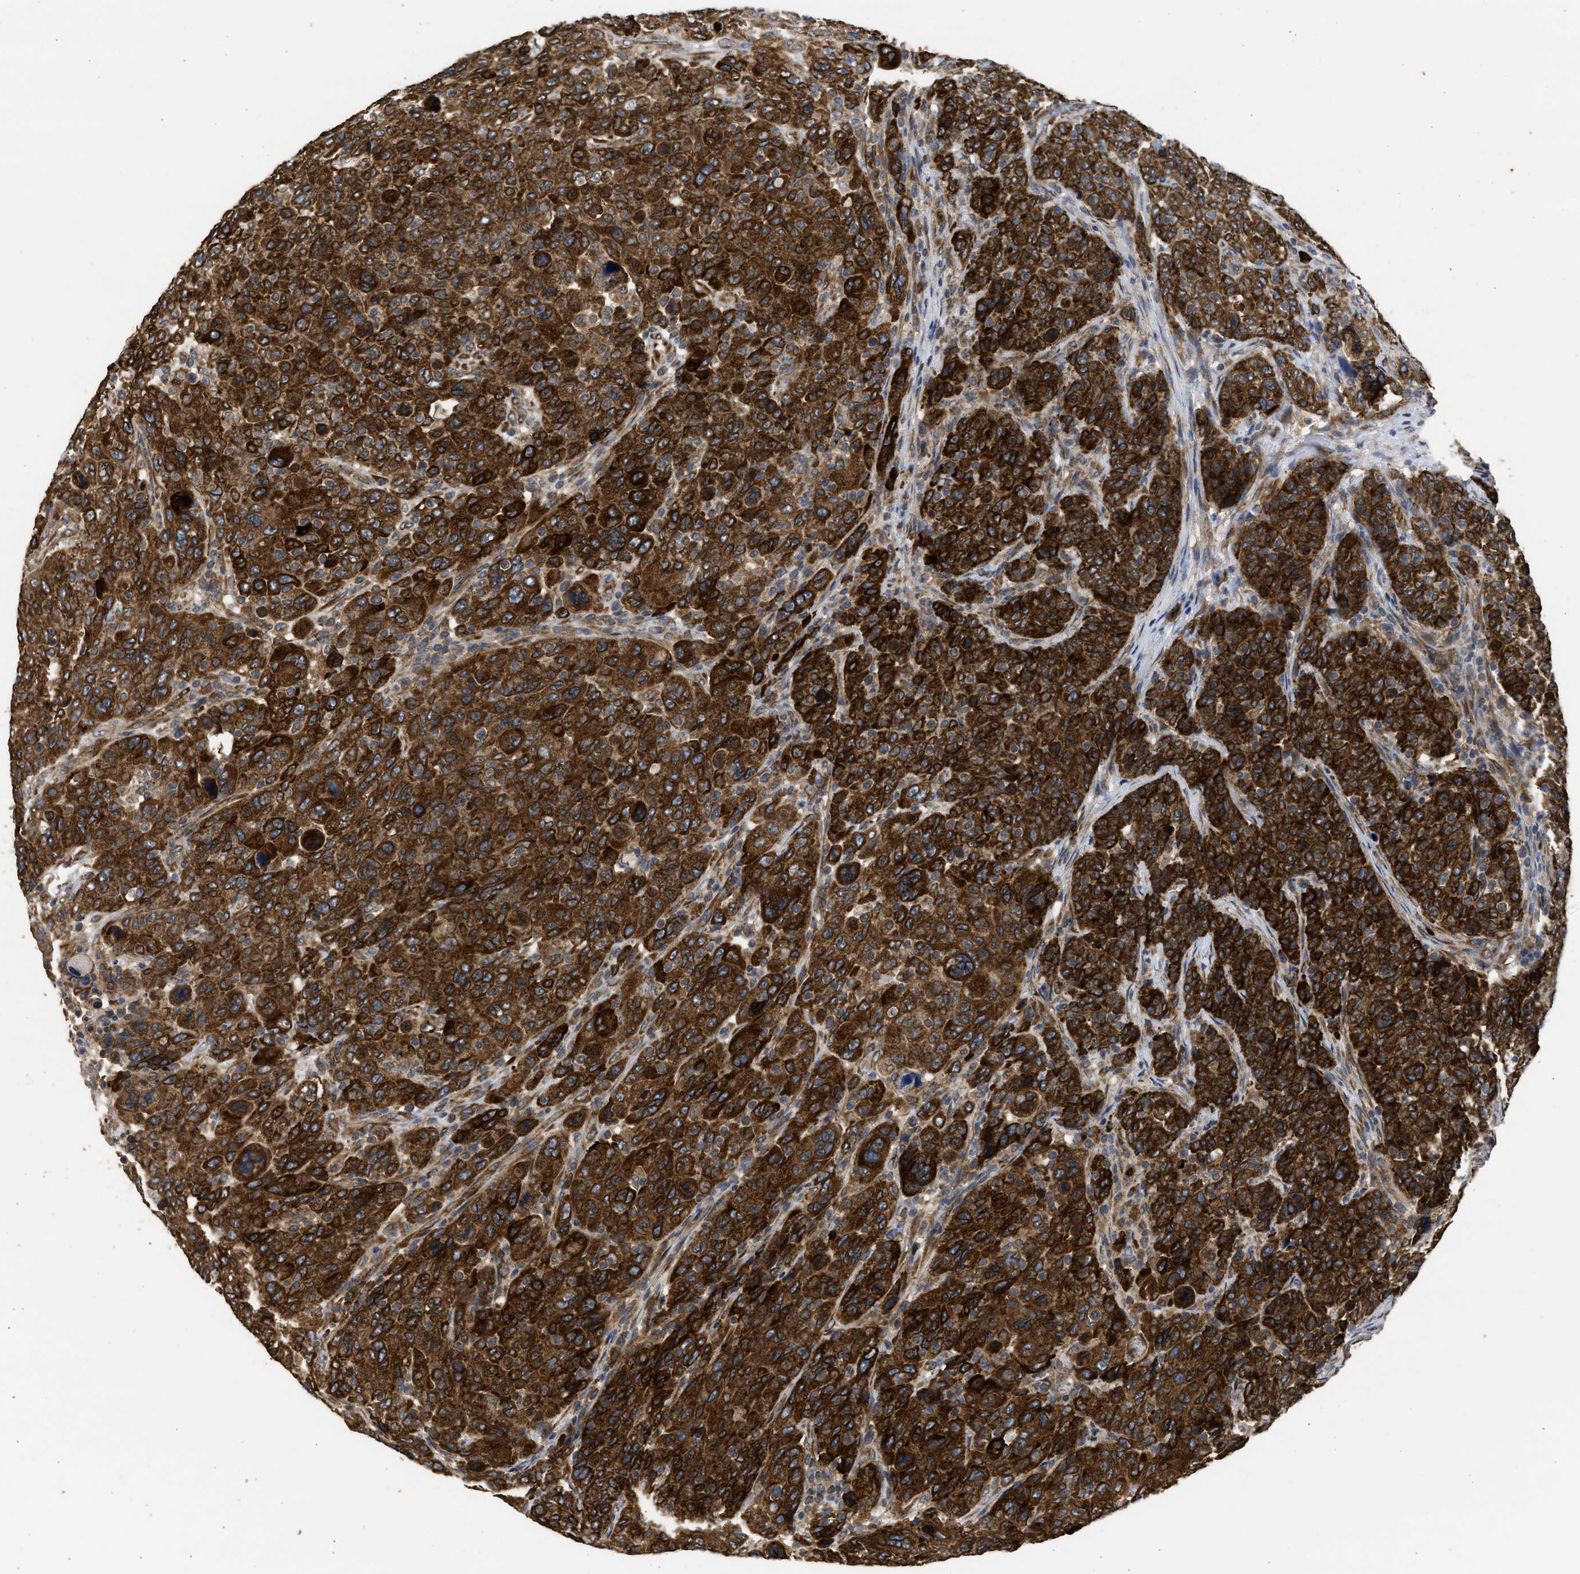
{"staining": {"intensity": "strong", "quantity": ">75%", "location": "cytoplasmic/membranous"}, "tissue": "breast cancer", "cell_type": "Tumor cells", "image_type": "cancer", "snomed": [{"axis": "morphology", "description": "Duct carcinoma"}, {"axis": "topography", "description": "Breast"}], "caption": "Breast intraductal carcinoma stained with immunohistochemistry (IHC) reveals strong cytoplasmic/membranous staining in about >75% of tumor cells.", "gene": "DNAJC1", "patient": {"sex": "female", "age": 37}}